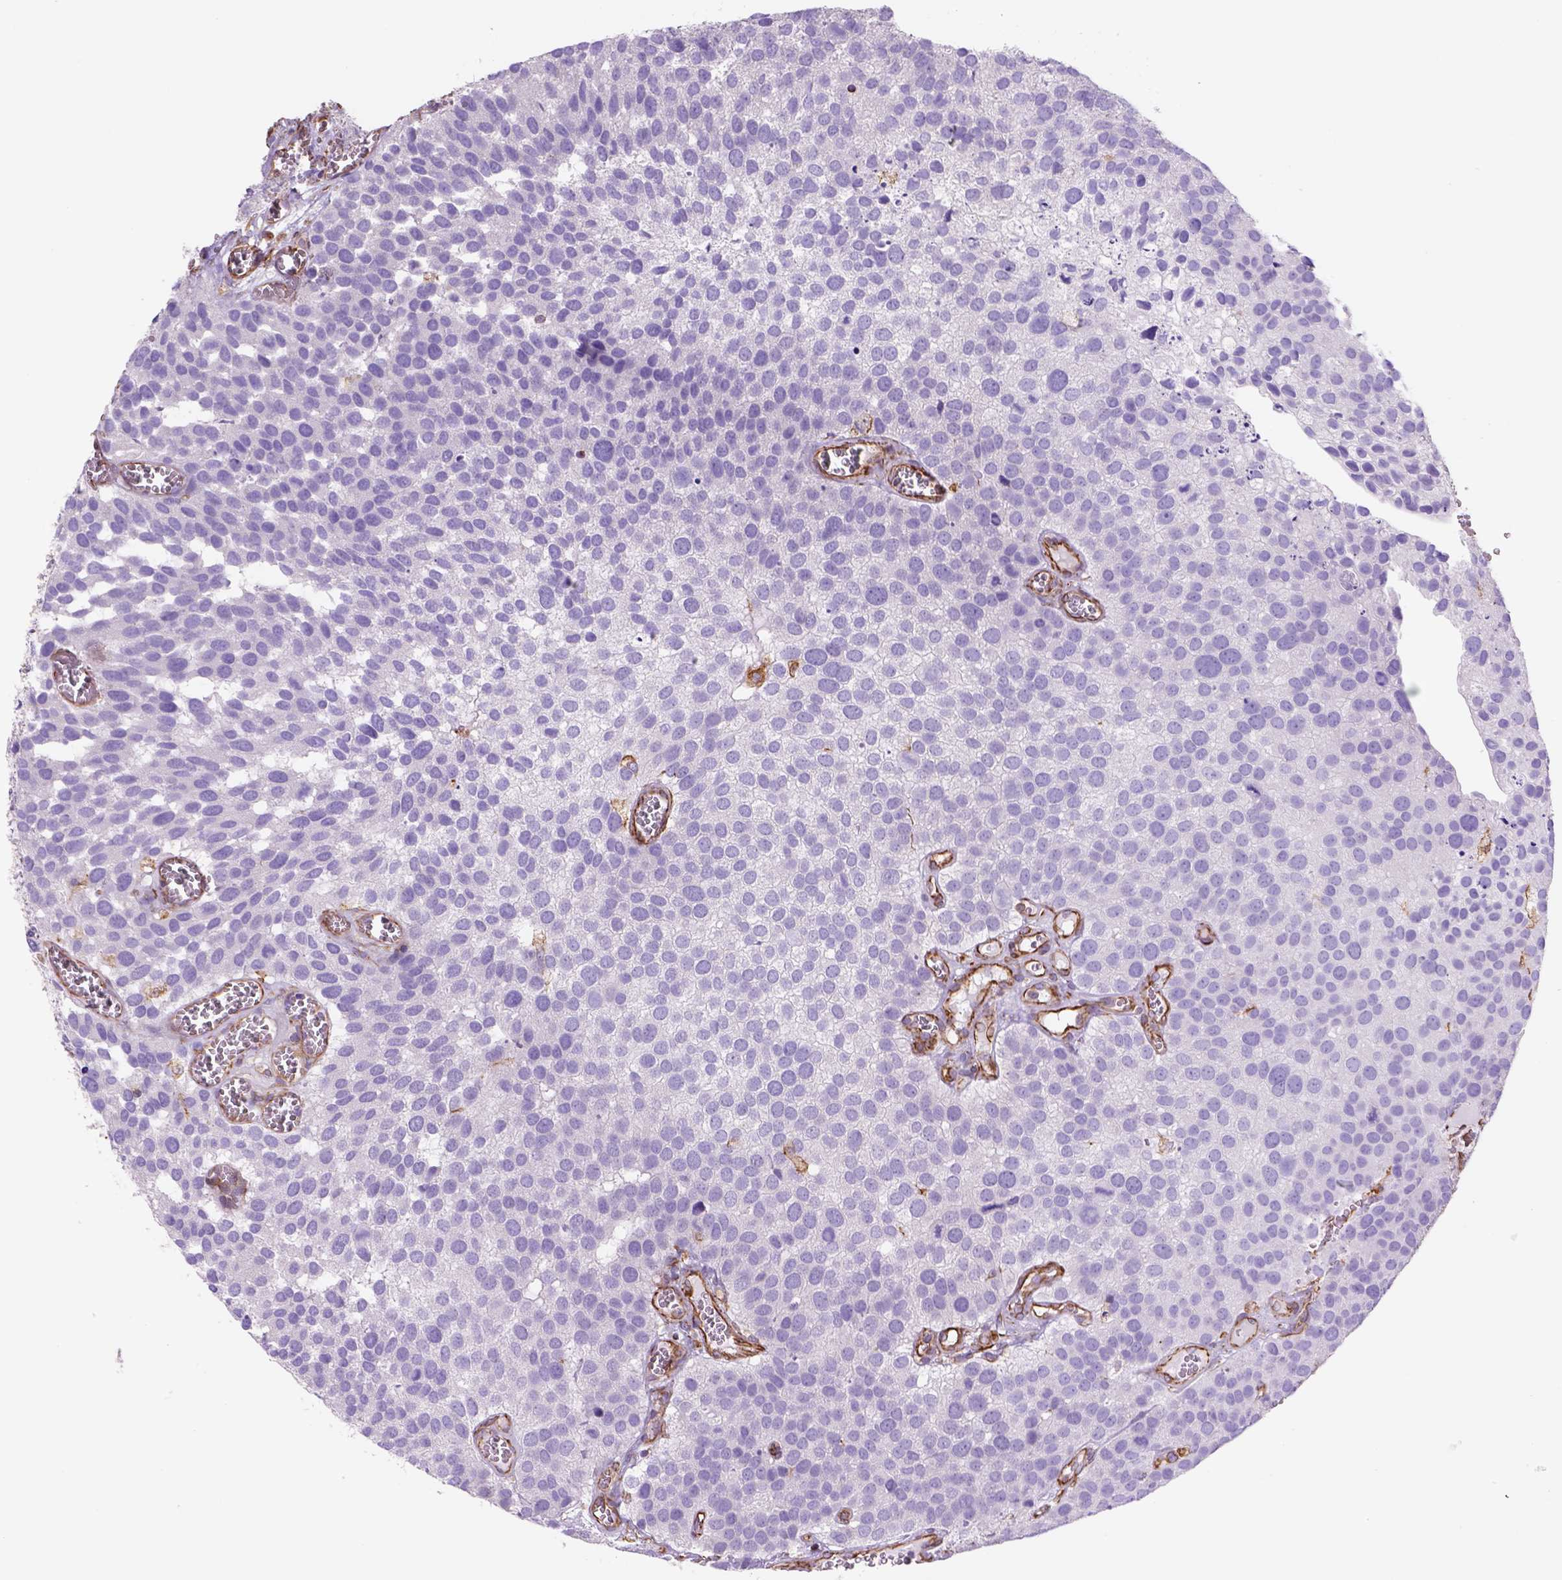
{"staining": {"intensity": "negative", "quantity": "none", "location": "none"}, "tissue": "urothelial cancer", "cell_type": "Tumor cells", "image_type": "cancer", "snomed": [{"axis": "morphology", "description": "Urothelial carcinoma, Low grade"}, {"axis": "topography", "description": "Urinary bladder"}], "caption": "Immunohistochemistry (IHC) micrograph of neoplastic tissue: urothelial cancer stained with DAB (3,3'-diaminobenzidine) reveals no significant protein staining in tumor cells.", "gene": "ZZZ3", "patient": {"sex": "female", "age": 69}}